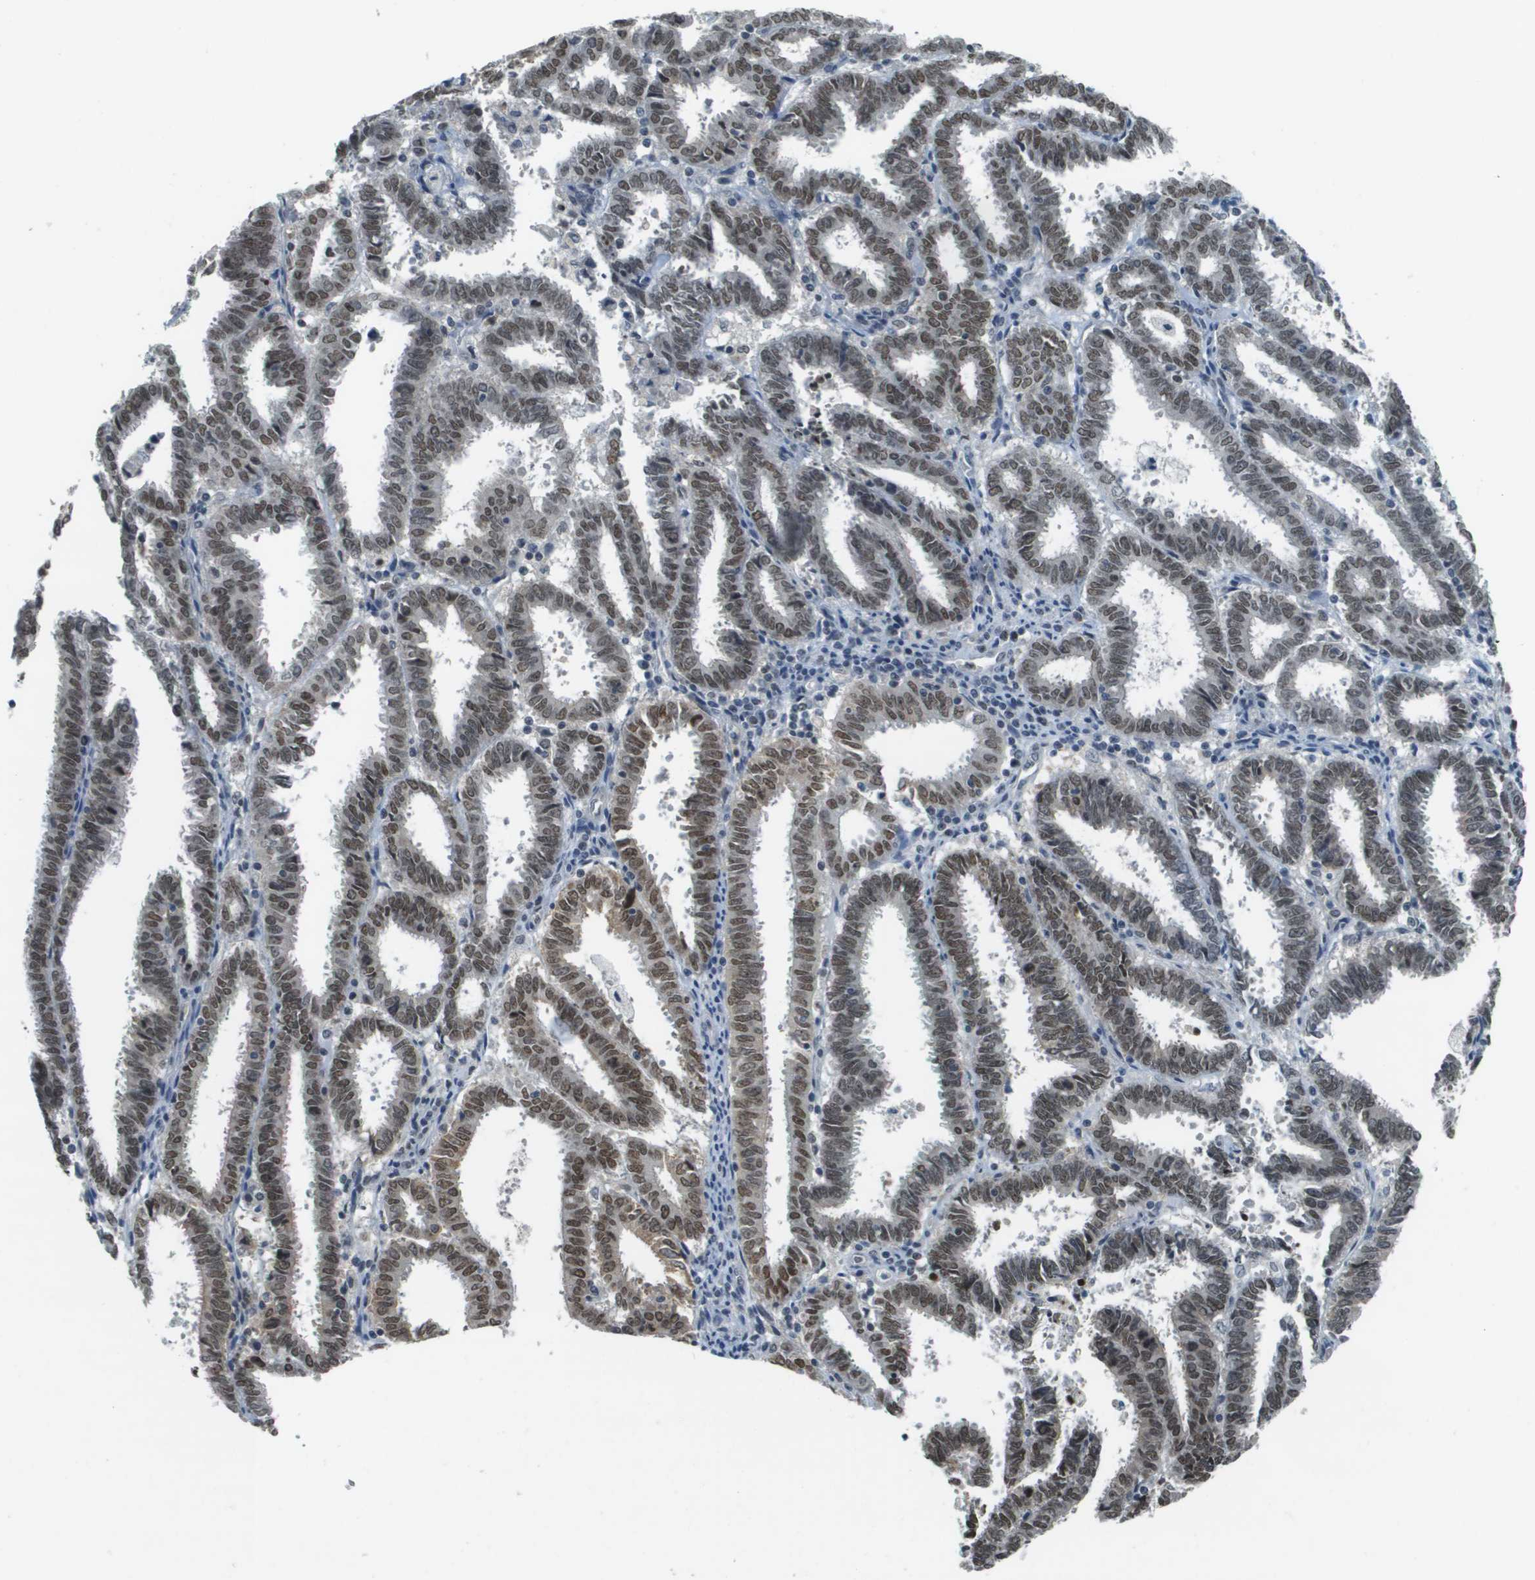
{"staining": {"intensity": "moderate", "quantity": ">75%", "location": "nuclear"}, "tissue": "endometrial cancer", "cell_type": "Tumor cells", "image_type": "cancer", "snomed": [{"axis": "morphology", "description": "Adenocarcinoma, NOS"}, {"axis": "topography", "description": "Uterus"}], "caption": "Immunohistochemistry of human endometrial cancer shows medium levels of moderate nuclear expression in approximately >75% of tumor cells.", "gene": "CBX5", "patient": {"sex": "female", "age": 83}}